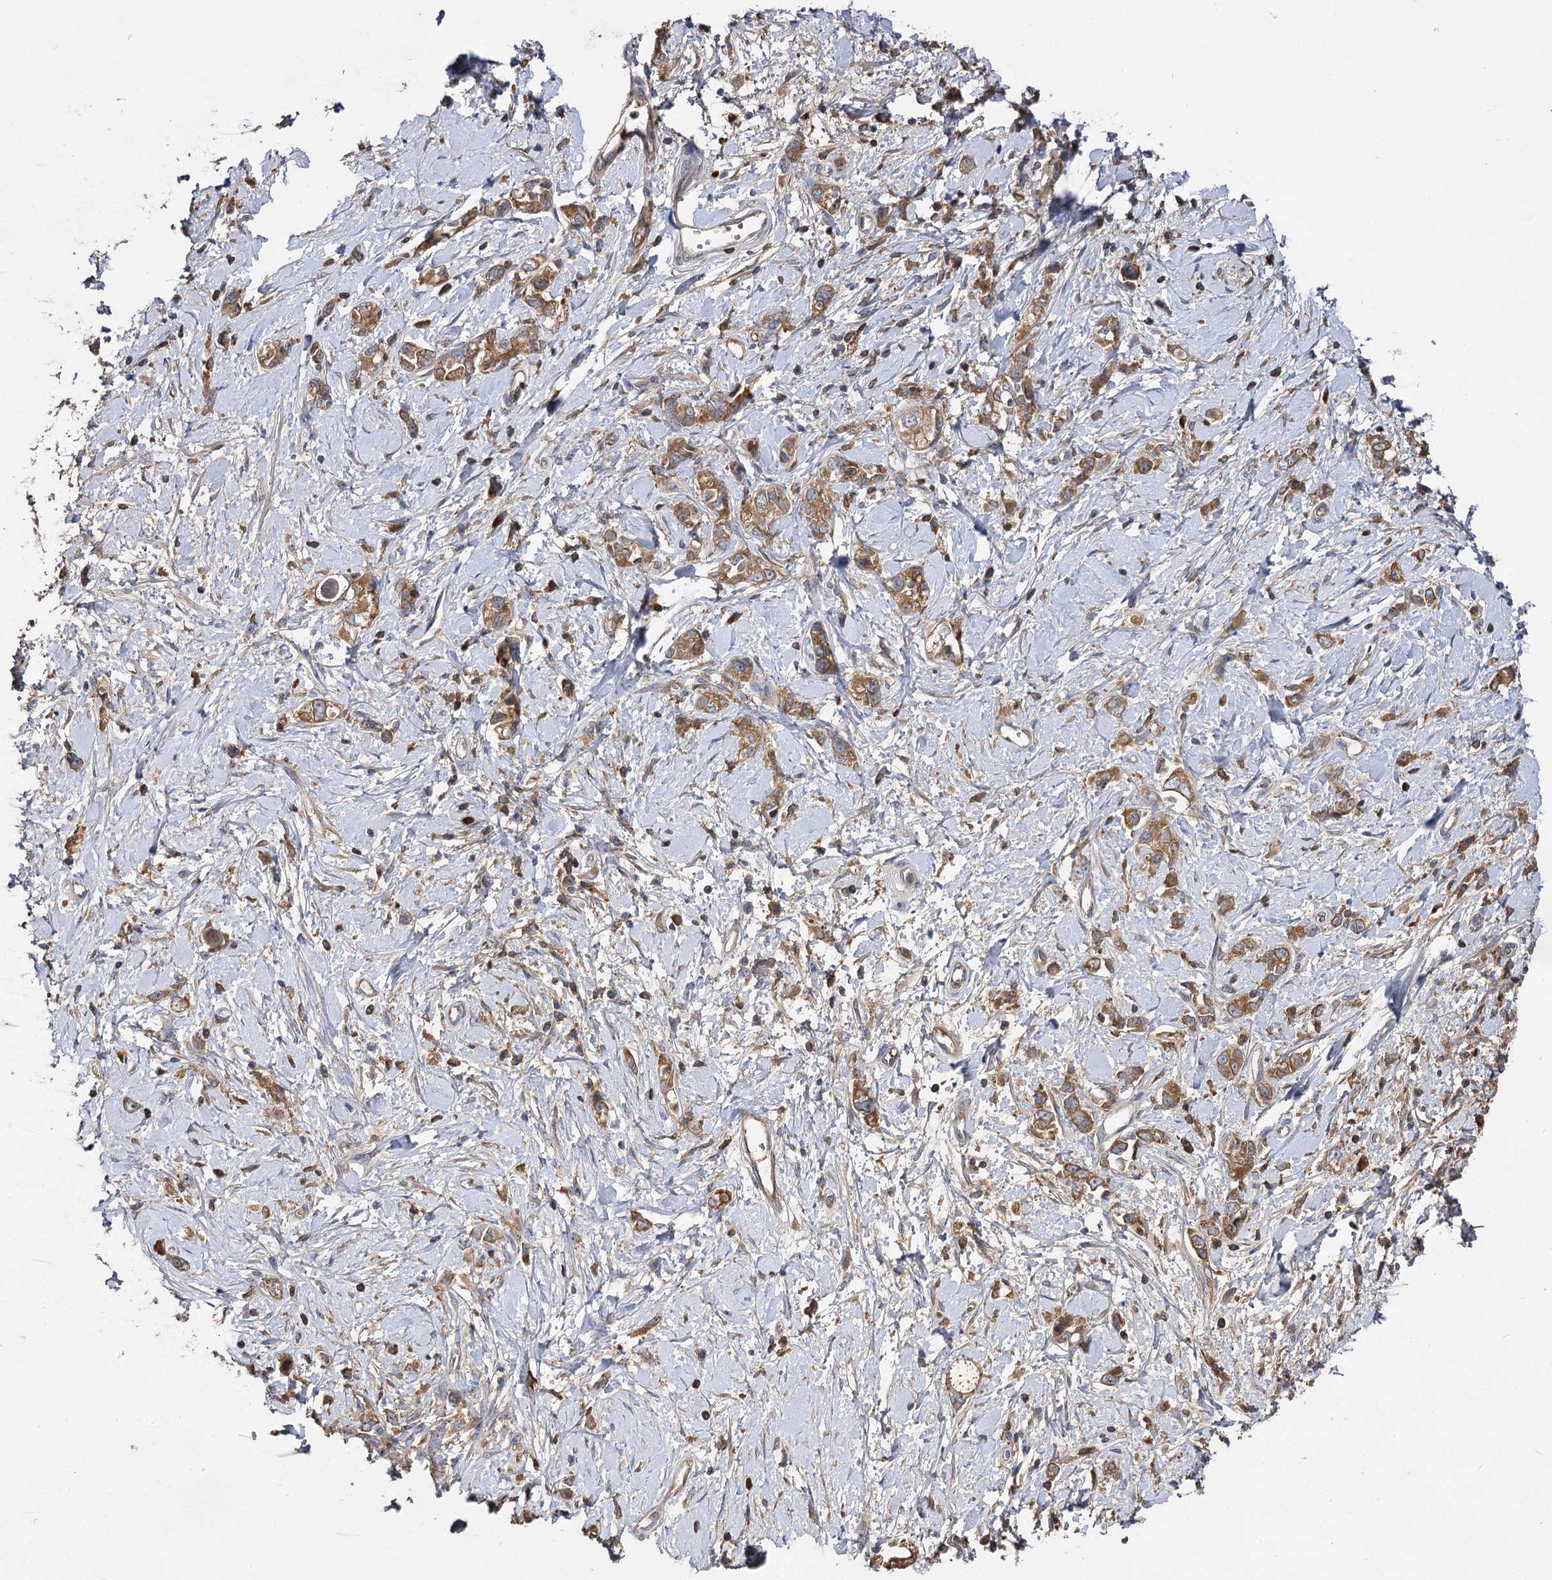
{"staining": {"intensity": "moderate", "quantity": ">75%", "location": "cytoplasmic/membranous"}, "tissue": "stomach cancer", "cell_type": "Tumor cells", "image_type": "cancer", "snomed": [{"axis": "morphology", "description": "Adenocarcinoma, NOS"}, {"axis": "topography", "description": "Stomach"}], "caption": "Stomach adenocarcinoma stained with DAB (3,3'-diaminobenzidine) immunohistochemistry exhibits medium levels of moderate cytoplasmic/membranous staining in approximately >75% of tumor cells.", "gene": "USP50", "patient": {"sex": "female", "age": 76}}